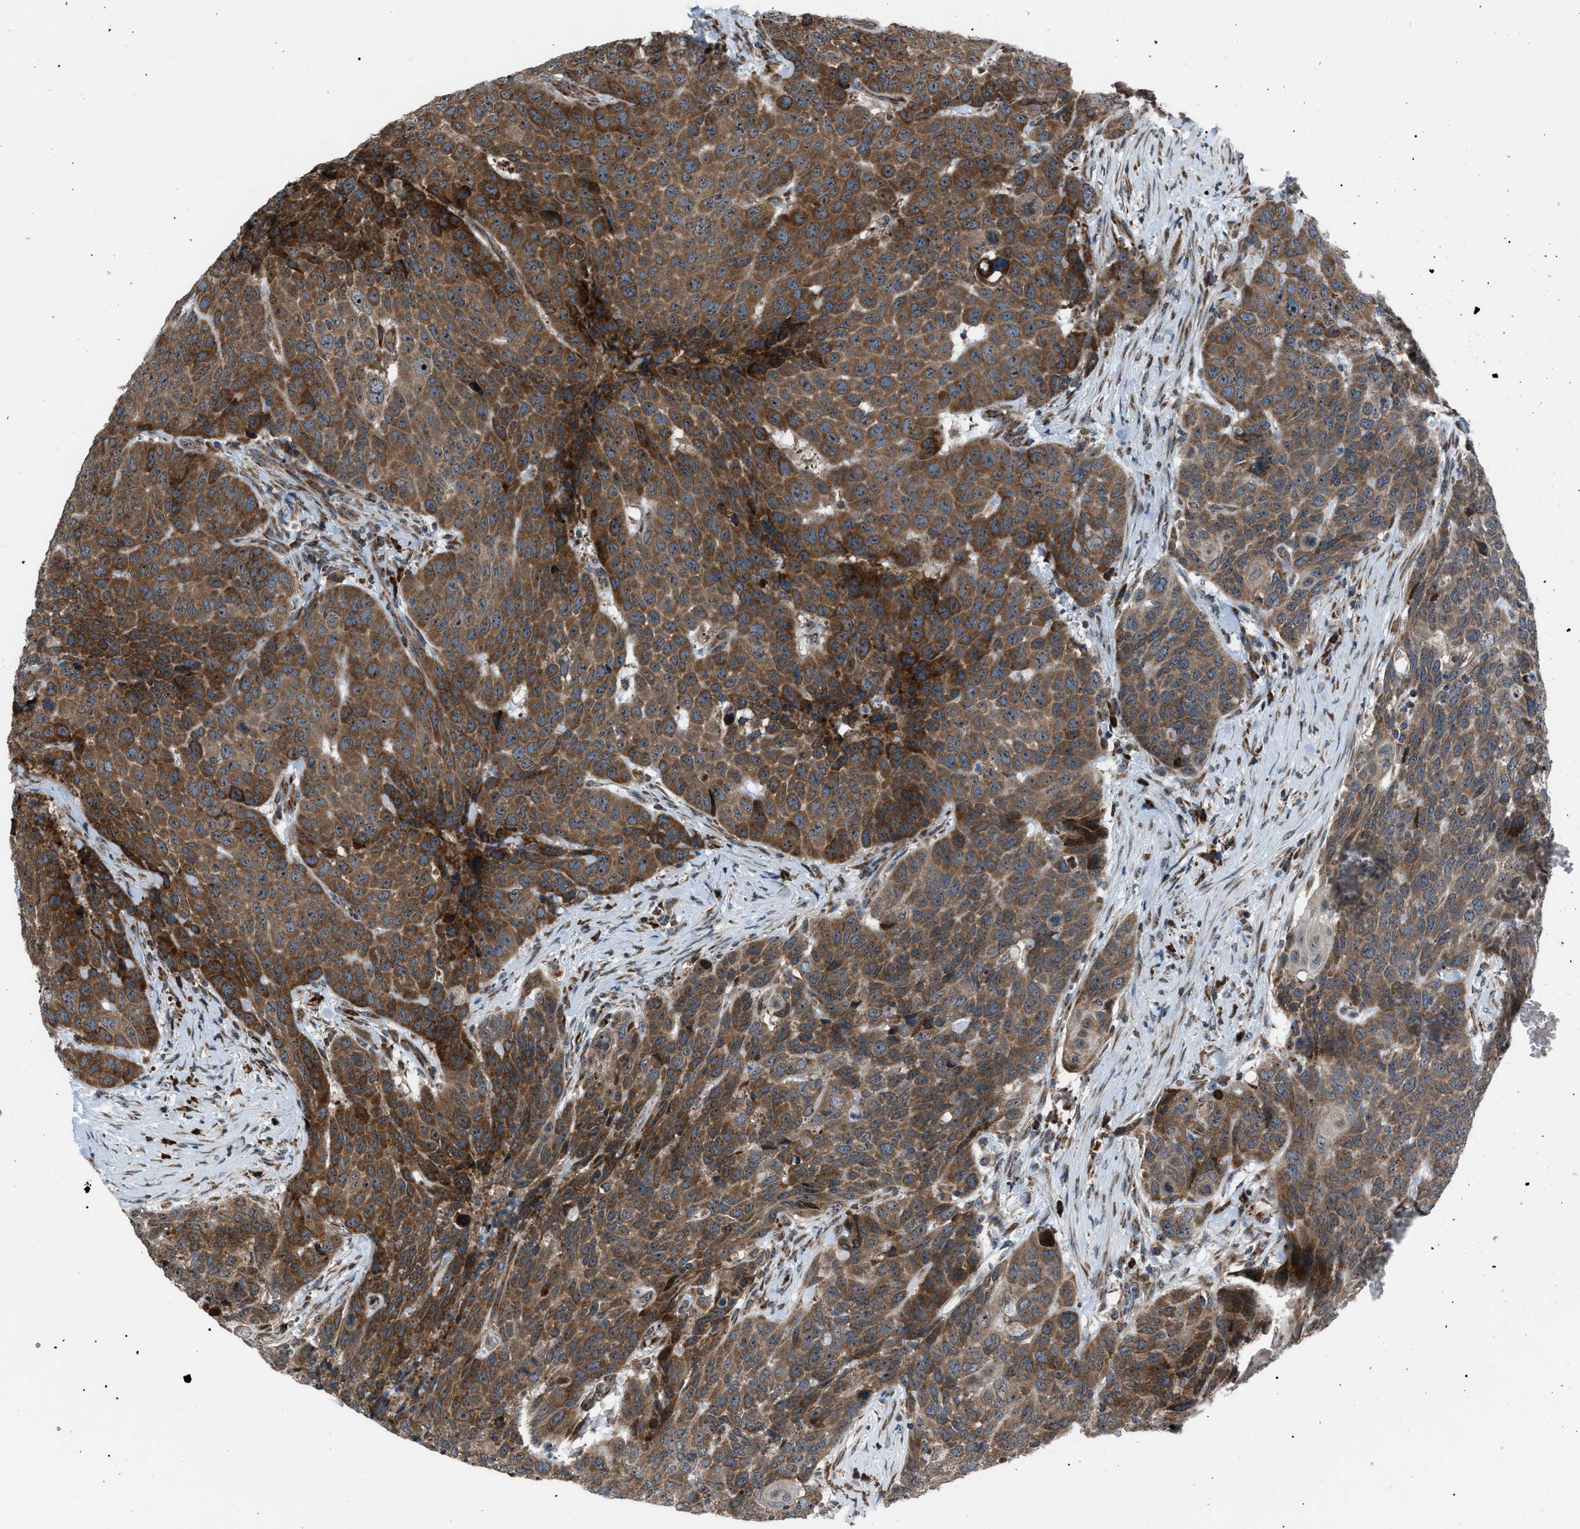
{"staining": {"intensity": "strong", "quantity": ">75%", "location": "cytoplasmic/membranous"}, "tissue": "head and neck cancer", "cell_type": "Tumor cells", "image_type": "cancer", "snomed": [{"axis": "morphology", "description": "Squamous cell carcinoma, NOS"}, {"axis": "topography", "description": "Head-Neck"}], "caption": "Tumor cells display high levels of strong cytoplasmic/membranous staining in approximately >75% of cells in squamous cell carcinoma (head and neck). (Brightfield microscopy of DAB IHC at high magnification).", "gene": "AGO2", "patient": {"sex": "male", "age": 66}}